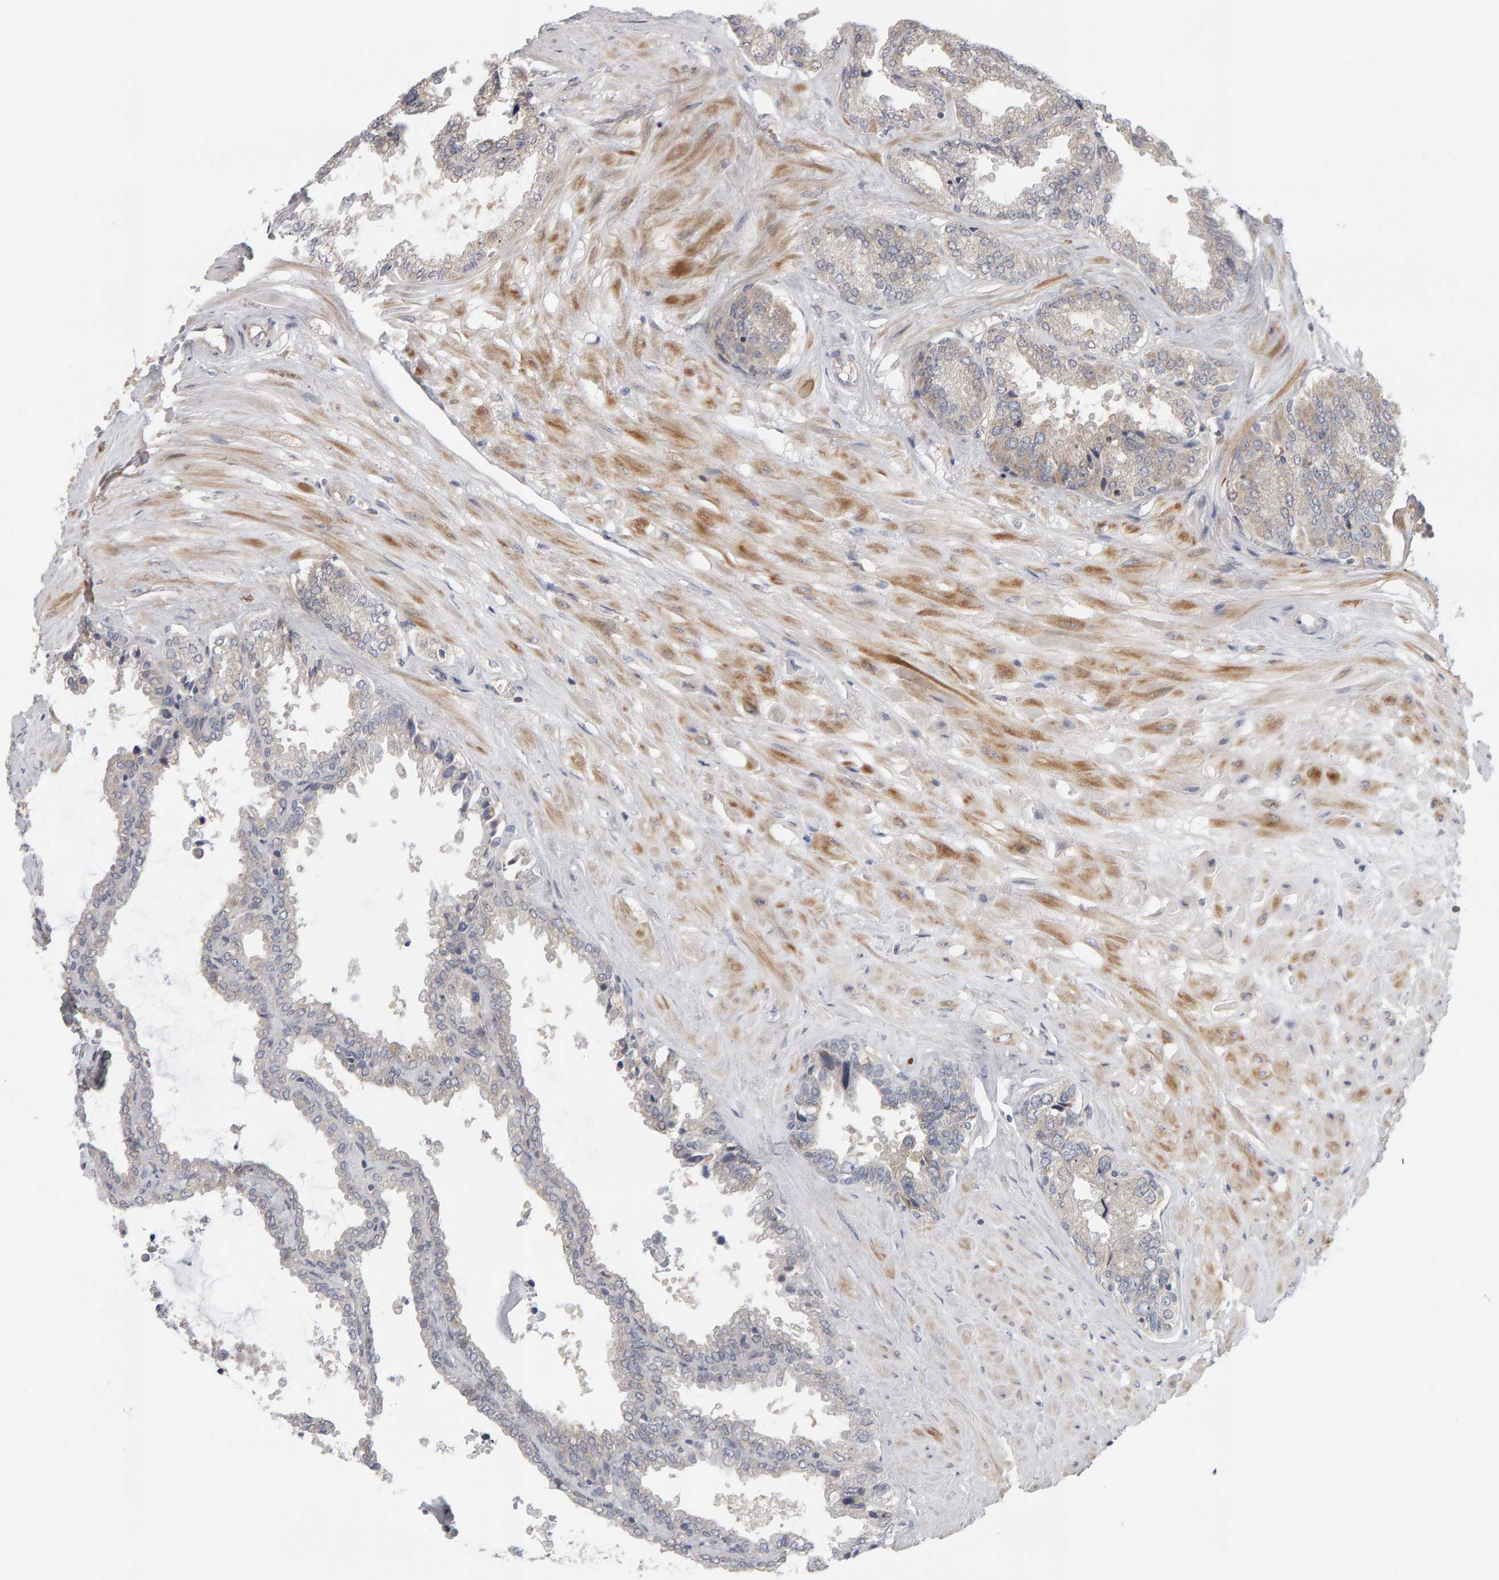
{"staining": {"intensity": "weak", "quantity": "<25%", "location": "cytoplasmic/membranous"}, "tissue": "seminal vesicle", "cell_type": "Glandular cells", "image_type": "normal", "snomed": [{"axis": "morphology", "description": "Normal tissue, NOS"}, {"axis": "topography", "description": "Seminal veicle"}], "caption": "Glandular cells show no significant protein positivity in unremarkable seminal vesicle. The staining is performed using DAB brown chromogen with nuclei counter-stained in using hematoxylin.", "gene": "MSRA", "patient": {"sex": "male", "age": 46}}